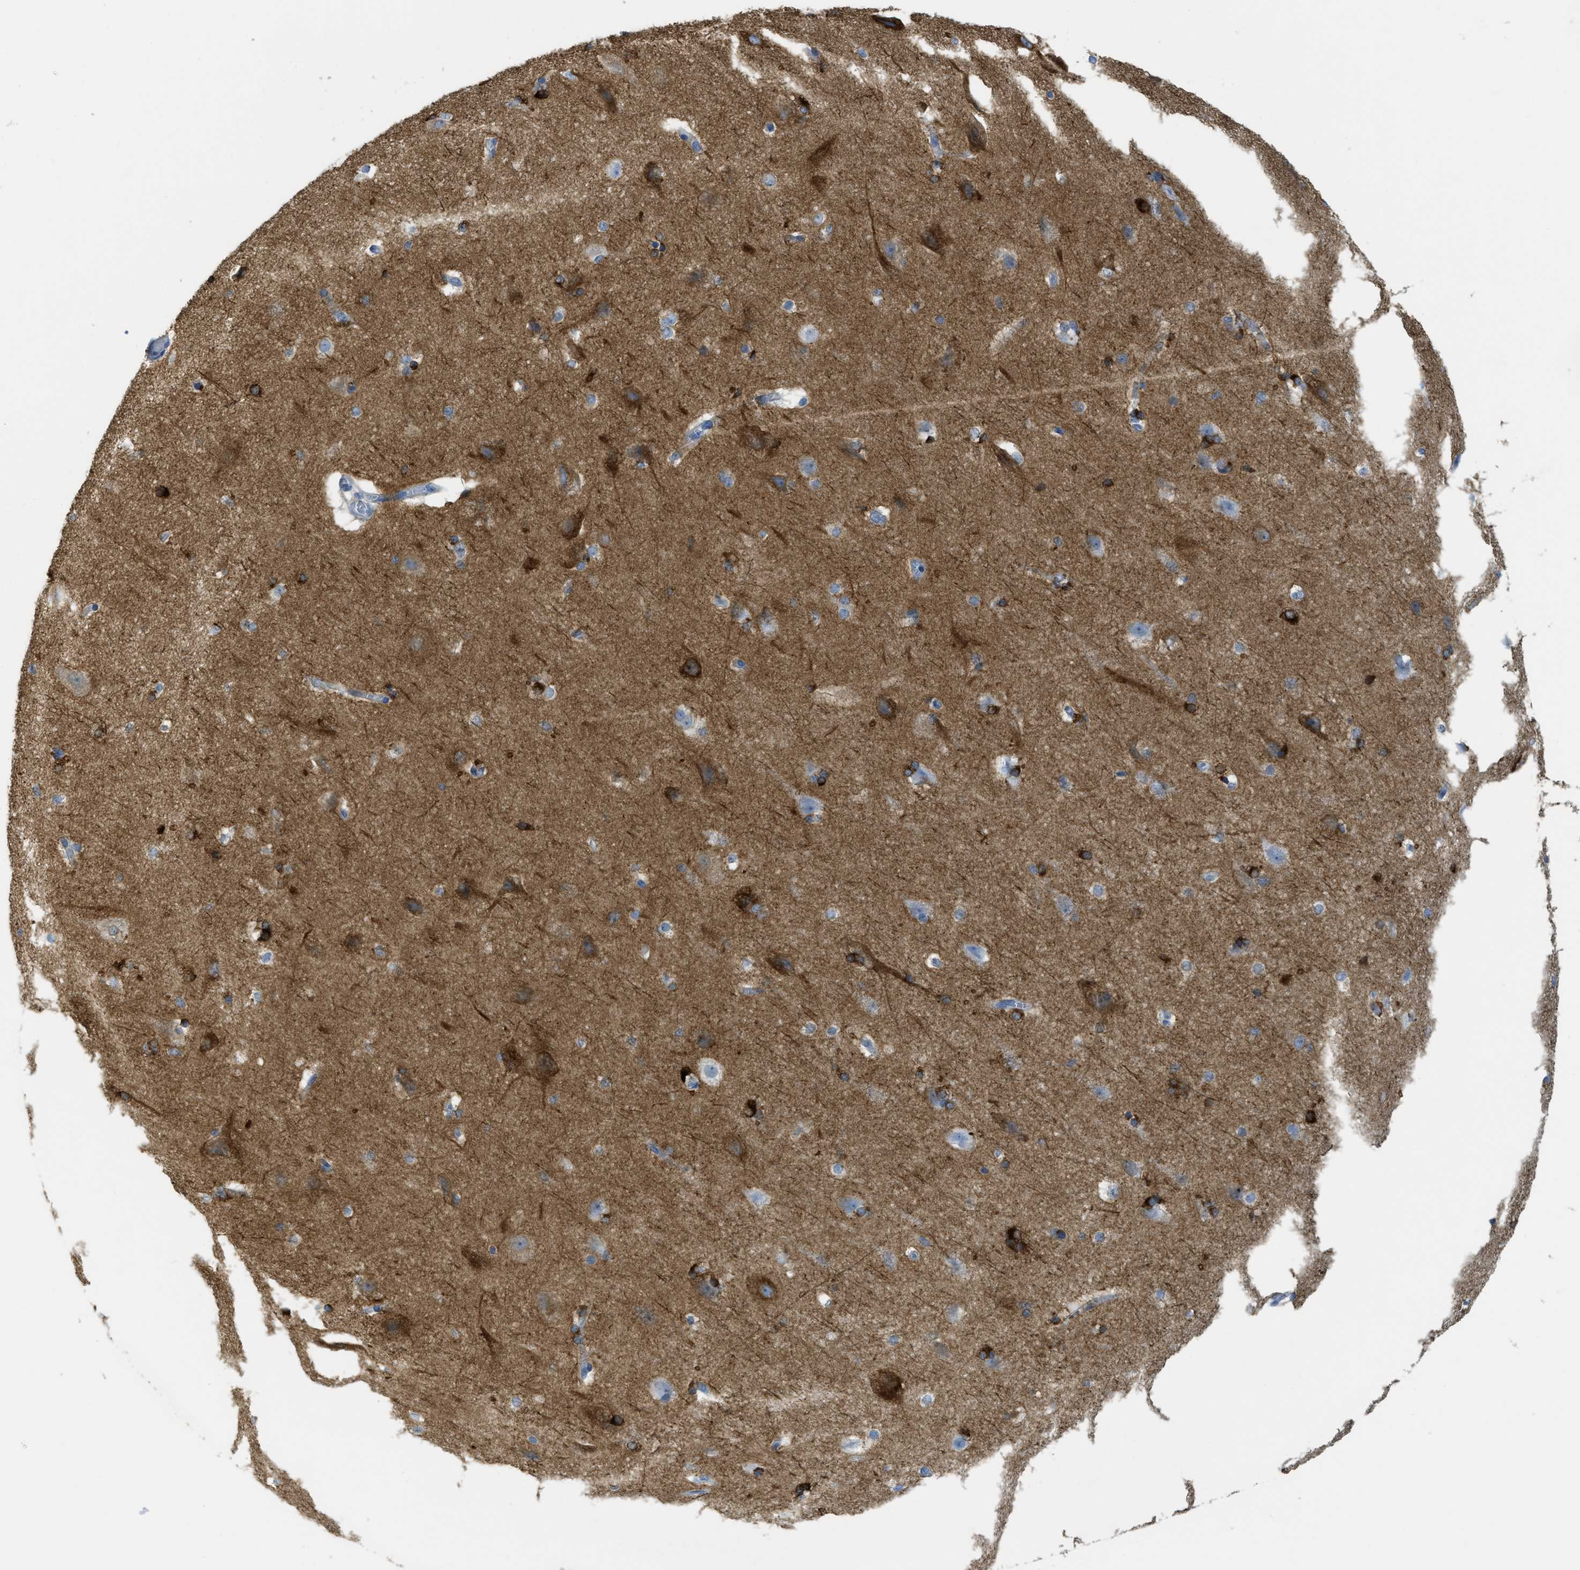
{"staining": {"intensity": "negative", "quantity": "none", "location": "none"}, "tissue": "cerebral cortex", "cell_type": "Endothelial cells", "image_type": "normal", "snomed": [{"axis": "morphology", "description": "Normal tissue, NOS"}, {"axis": "topography", "description": "Cerebral cortex"}, {"axis": "topography", "description": "Hippocampus"}], "caption": "DAB immunohistochemical staining of normal cerebral cortex reveals no significant expression in endothelial cells. (Stains: DAB immunohistochemistry (IHC) with hematoxylin counter stain, Microscopy: brightfield microscopy at high magnification).", "gene": "CNNM4", "patient": {"sex": "female", "age": 19}}